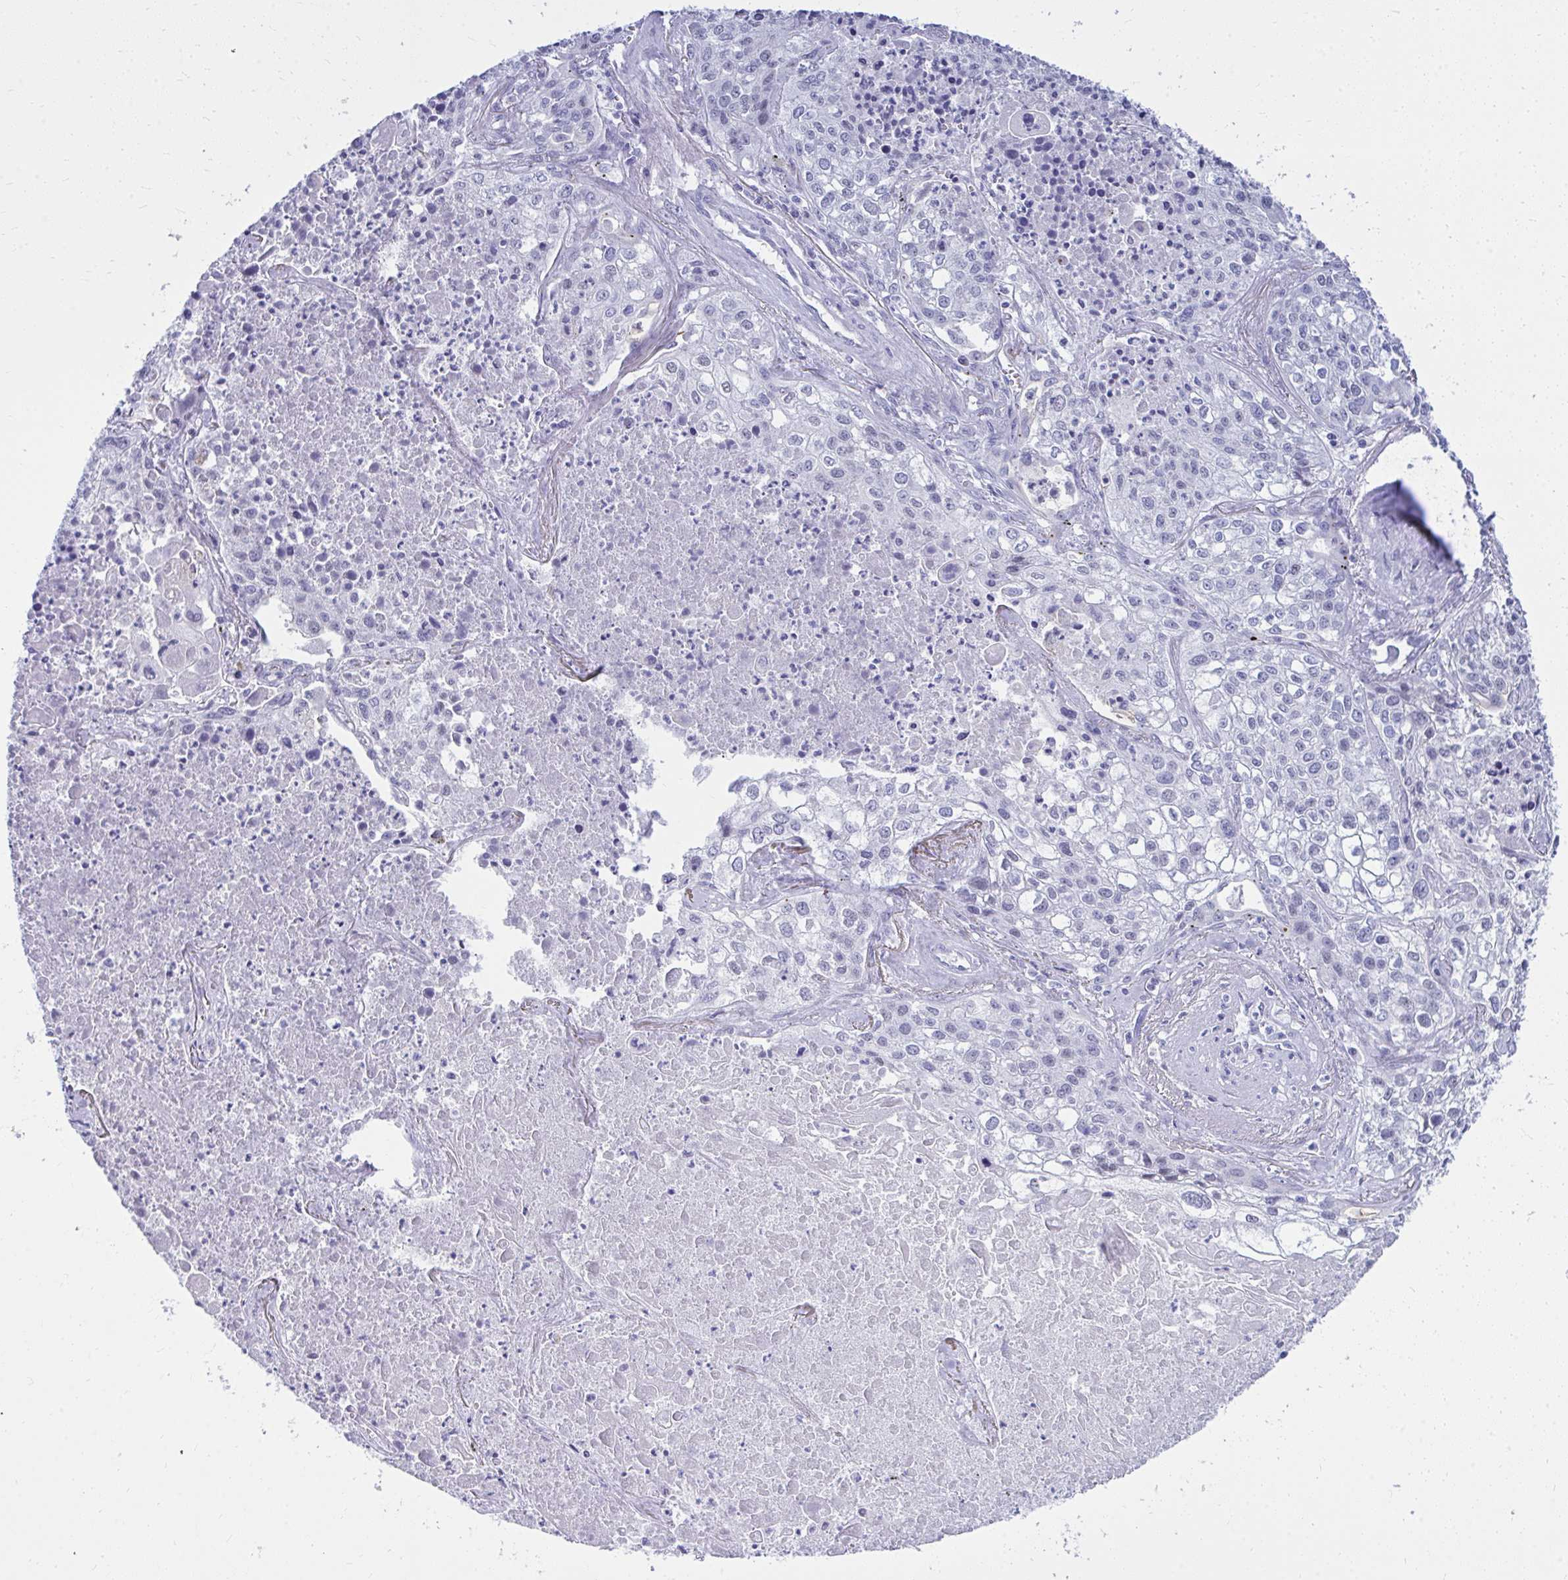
{"staining": {"intensity": "negative", "quantity": "none", "location": "none"}, "tissue": "lung cancer", "cell_type": "Tumor cells", "image_type": "cancer", "snomed": [{"axis": "morphology", "description": "Squamous cell carcinoma, NOS"}, {"axis": "topography", "description": "Lung"}], "caption": "Immunohistochemistry (IHC) of human lung cancer reveals no positivity in tumor cells. The staining is performed using DAB (3,3'-diaminobenzidine) brown chromogen with nuclei counter-stained in using hematoxylin.", "gene": "OR5F1", "patient": {"sex": "male", "age": 74}}